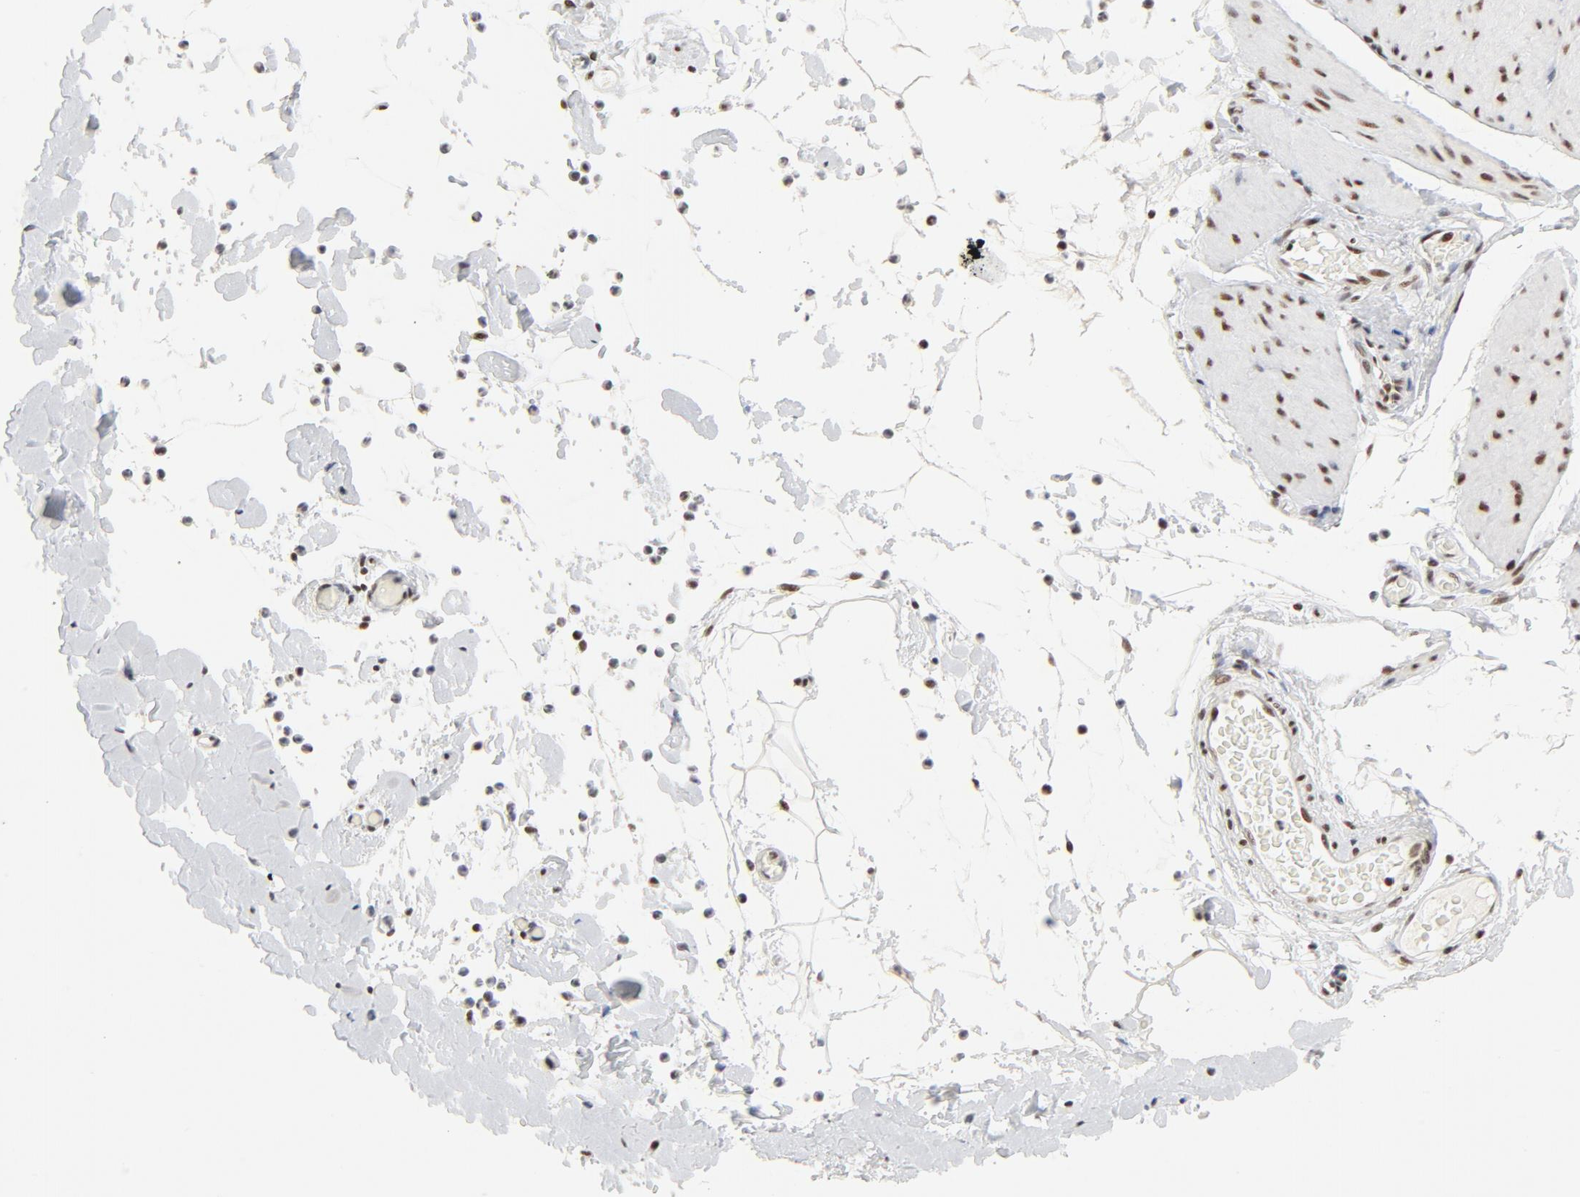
{"staining": {"intensity": "moderate", "quantity": "25%-75%", "location": "nuclear"}, "tissue": "smooth muscle", "cell_type": "Smooth muscle cells", "image_type": "normal", "snomed": [{"axis": "morphology", "description": "Normal tissue, NOS"}, {"axis": "topography", "description": "Smooth muscle"}, {"axis": "topography", "description": "Colon"}], "caption": "Approximately 25%-75% of smooth muscle cells in benign smooth muscle show moderate nuclear protein positivity as visualized by brown immunohistochemical staining.", "gene": "GTF2H1", "patient": {"sex": "male", "age": 67}}